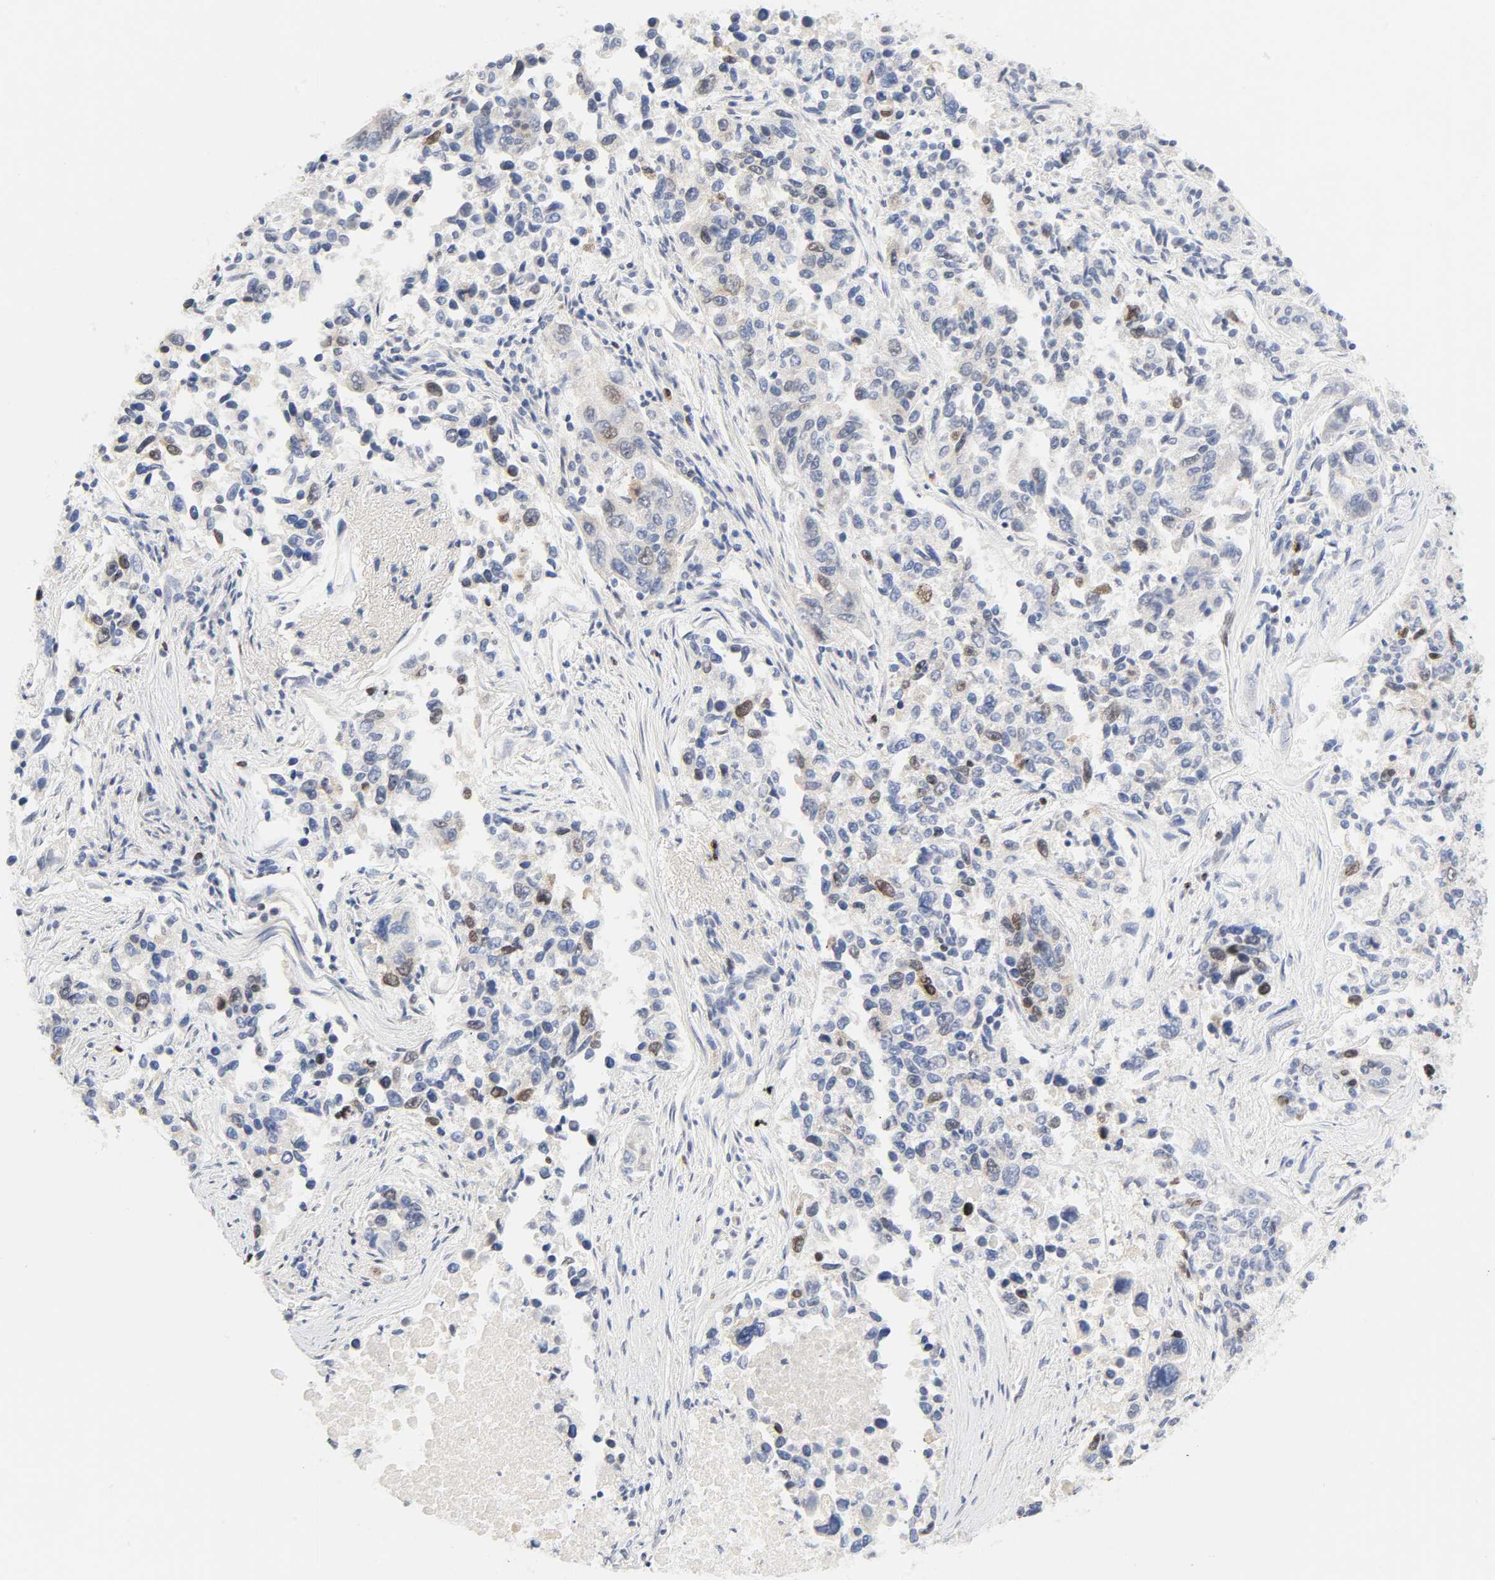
{"staining": {"intensity": "moderate", "quantity": "<25%", "location": "nuclear"}, "tissue": "lung cancer", "cell_type": "Tumor cells", "image_type": "cancer", "snomed": [{"axis": "morphology", "description": "Adenocarcinoma, NOS"}, {"axis": "topography", "description": "Lung"}], "caption": "Adenocarcinoma (lung) tissue exhibits moderate nuclear positivity in about <25% of tumor cells The staining is performed using DAB brown chromogen to label protein expression. The nuclei are counter-stained blue using hematoxylin.", "gene": "BIRC5", "patient": {"sex": "male", "age": 84}}